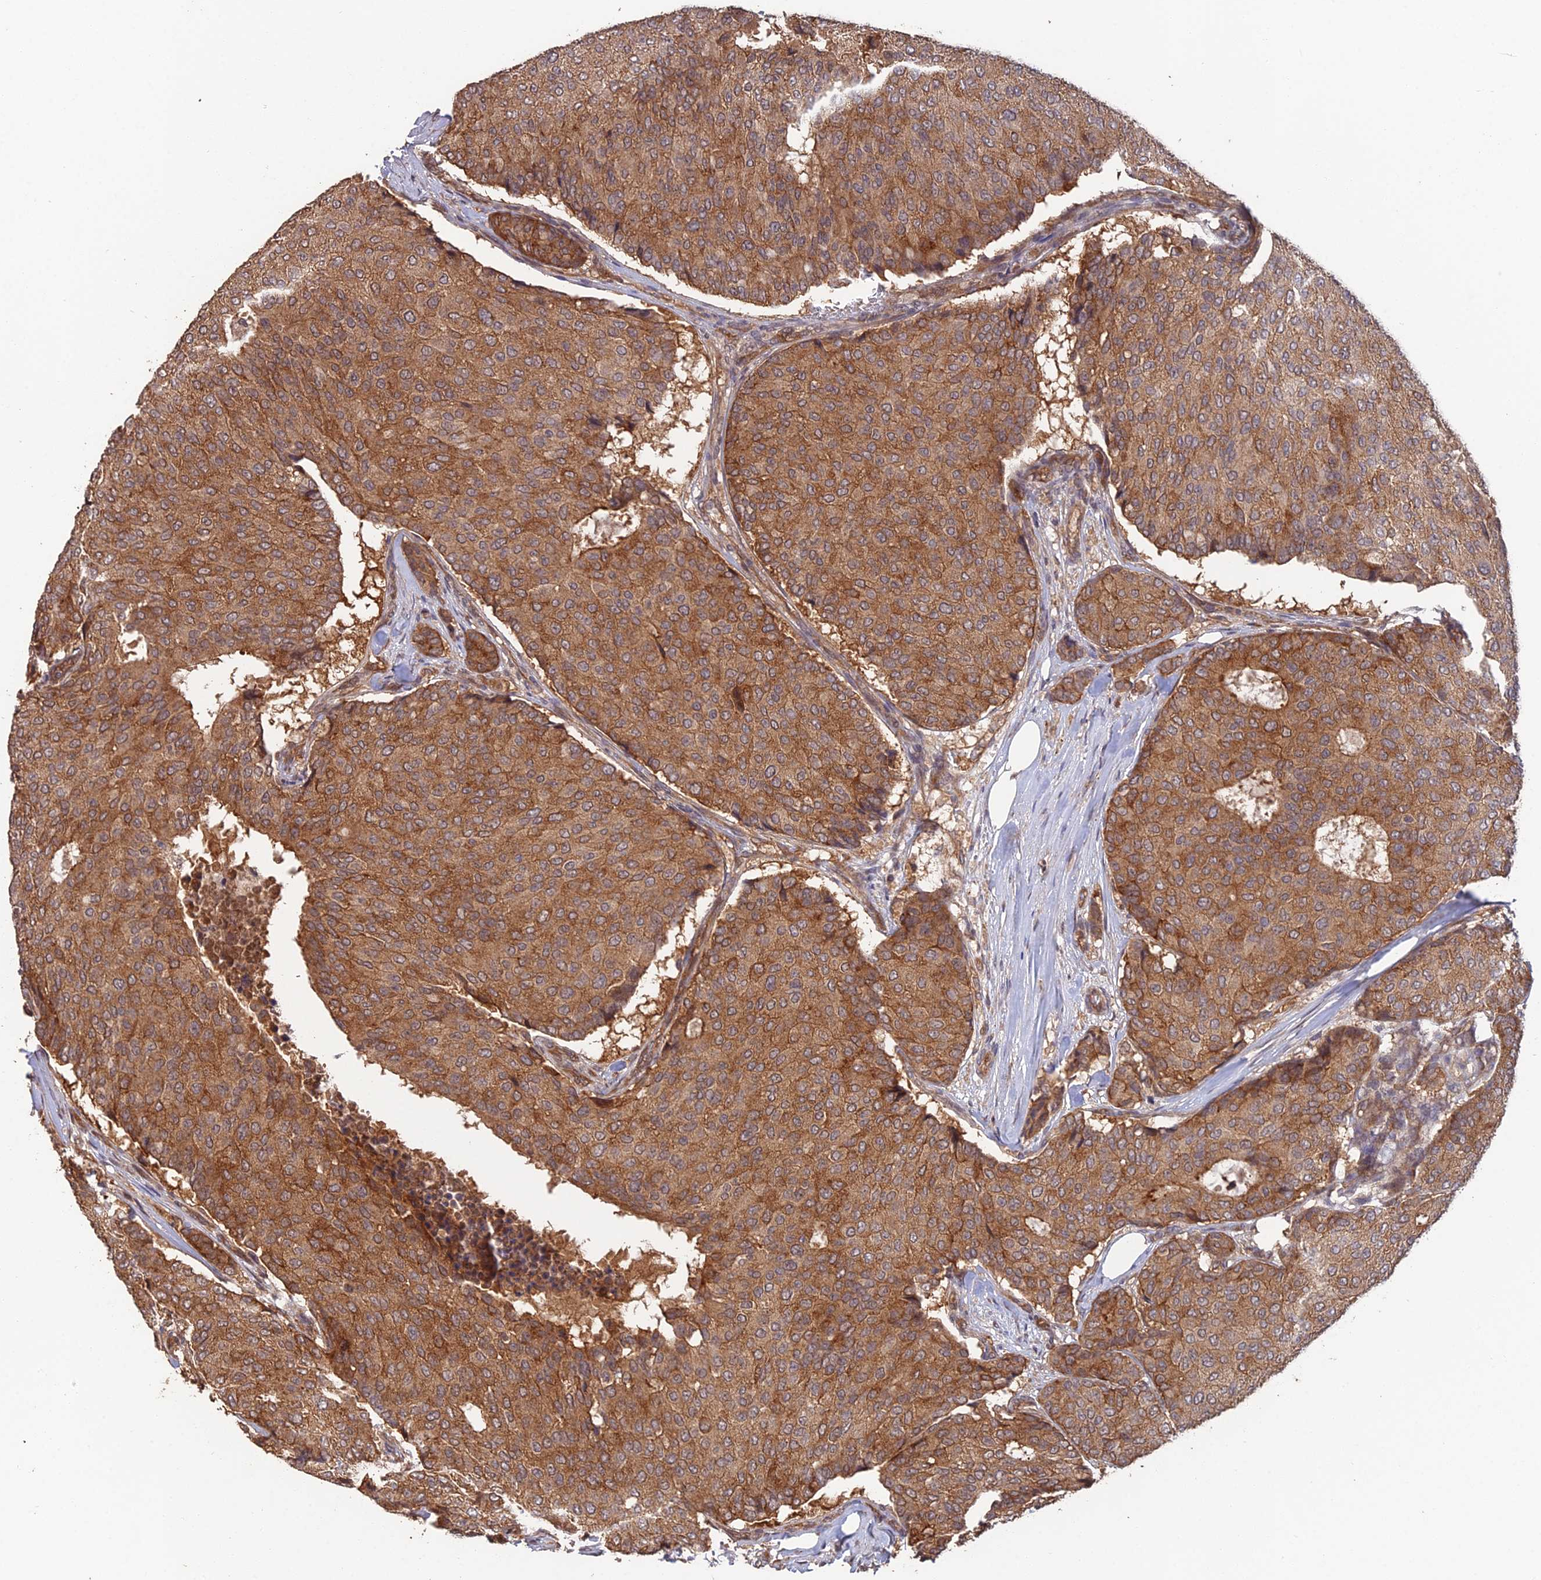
{"staining": {"intensity": "moderate", "quantity": ">75%", "location": "cytoplasmic/membranous"}, "tissue": "breast cancer", "cell_type": "Tumor cells", "image_type": "cancer", "snomed": [{"axis": "morphology", "description": "Duct carcinoma"}, {"axis": "topography", "description": "Breast"}], "caption": "Protein staining reveals moderate cytoplasmic/membranous positivity in approximately >75% of tumor cells in invasive ductal carcinoma (breast). The protein is shown in brown color, while the nuclei are stained blue.", "gene": "RALGAPA2", "patient": {"sex": "female", "age": 75}}